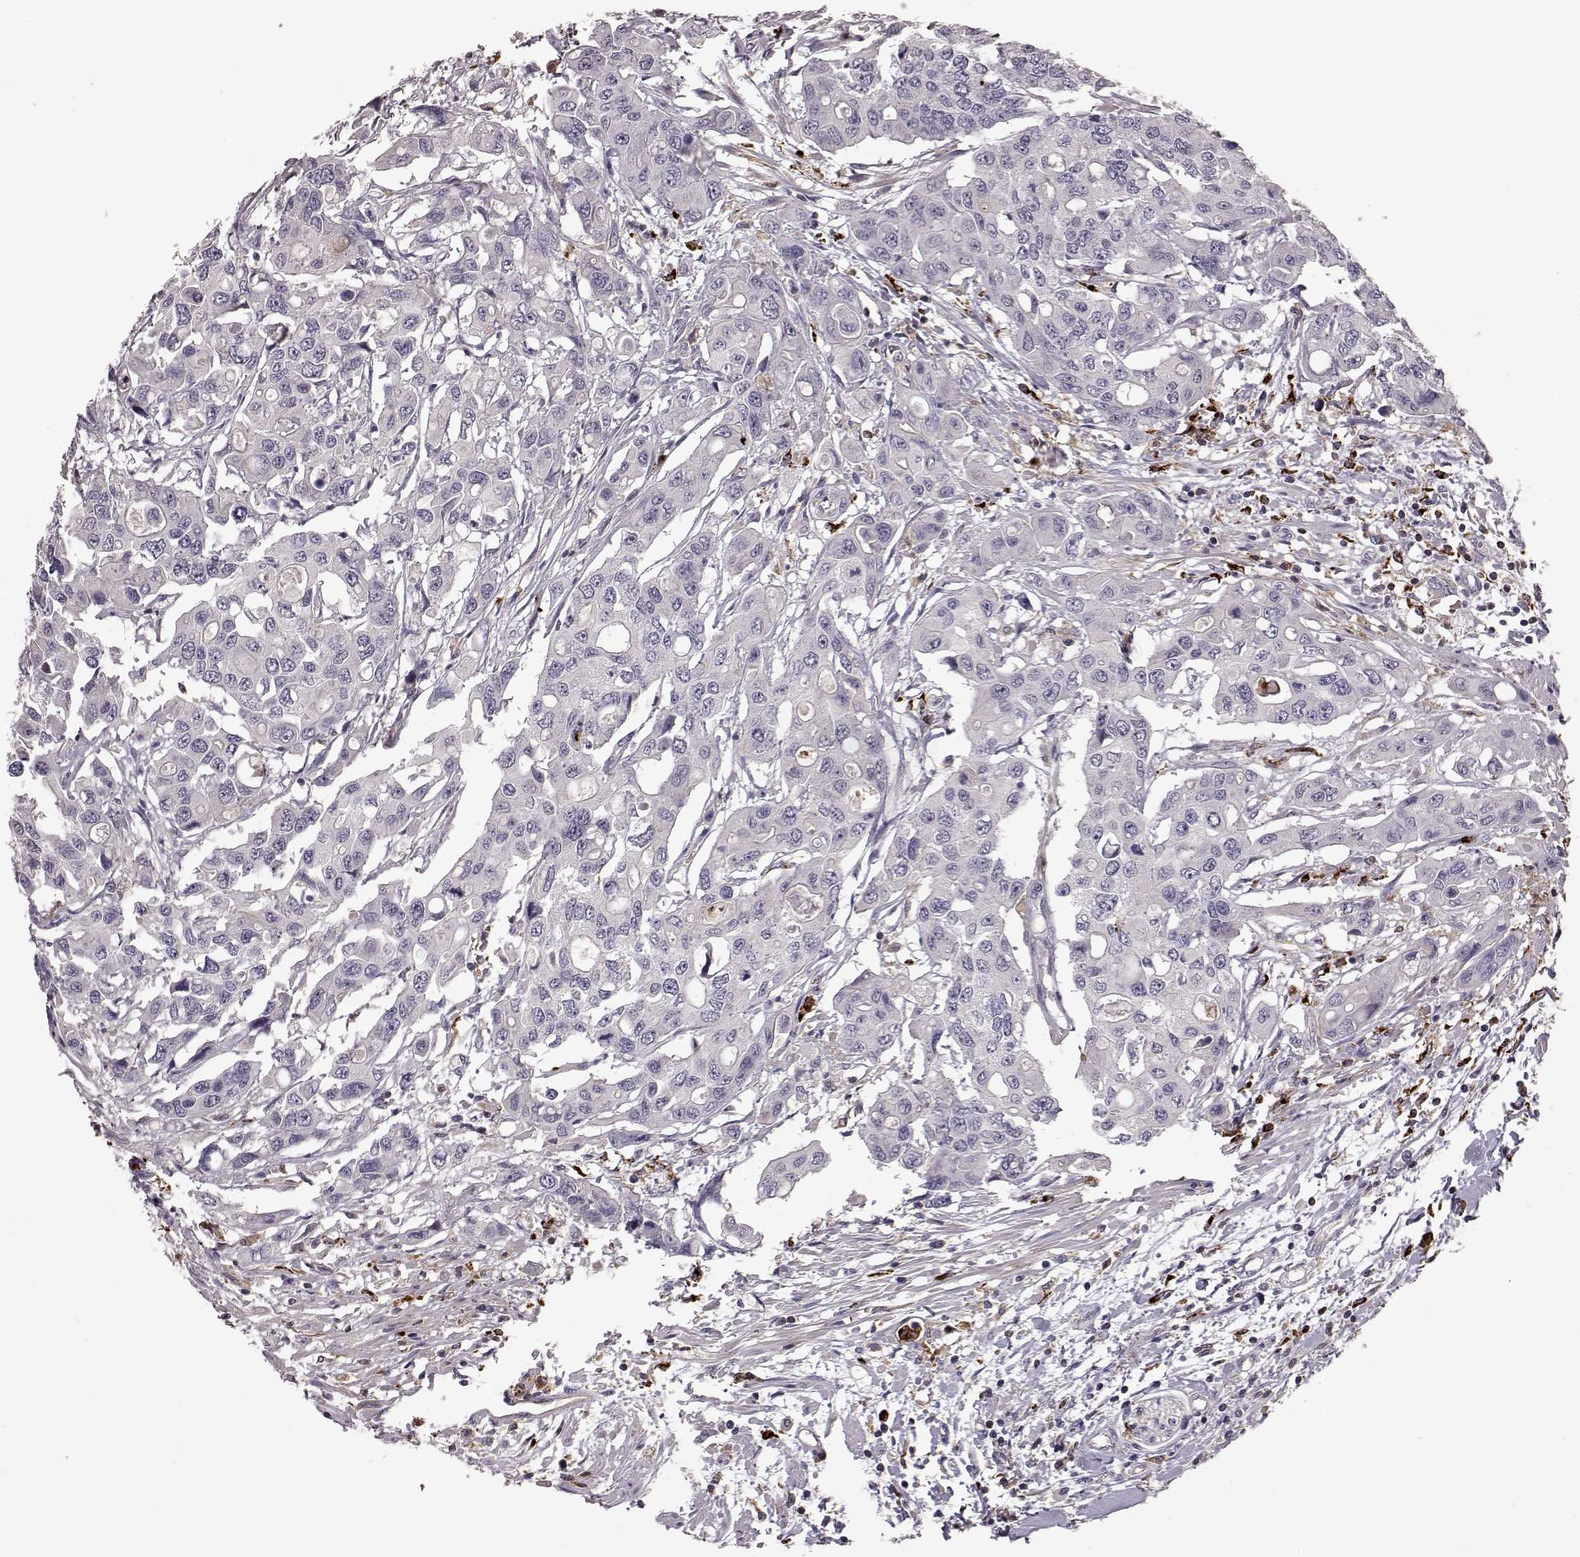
{"staining": {"intensity": "negative", "quantity": "none", "location": "none"}, "tissue": "colorectal cancer", "cell_type": "Tumor cells", "image_type": "cancer", "snomed": [{"axis": "morphology", "description": "Adenocarcinoma, NOS"}, {"axis": "topography", "description": "Colon"}], "caption": "An image of human adenocarcinoma (colorectal) is negative for staining in tumor cells. Brightfield microscopy of IHC stained with DAB (brown) and hematoxylin (blue), captured at high magnification.", "gene": "CCNF", "patient": {"sex": "male", "age": 77}}